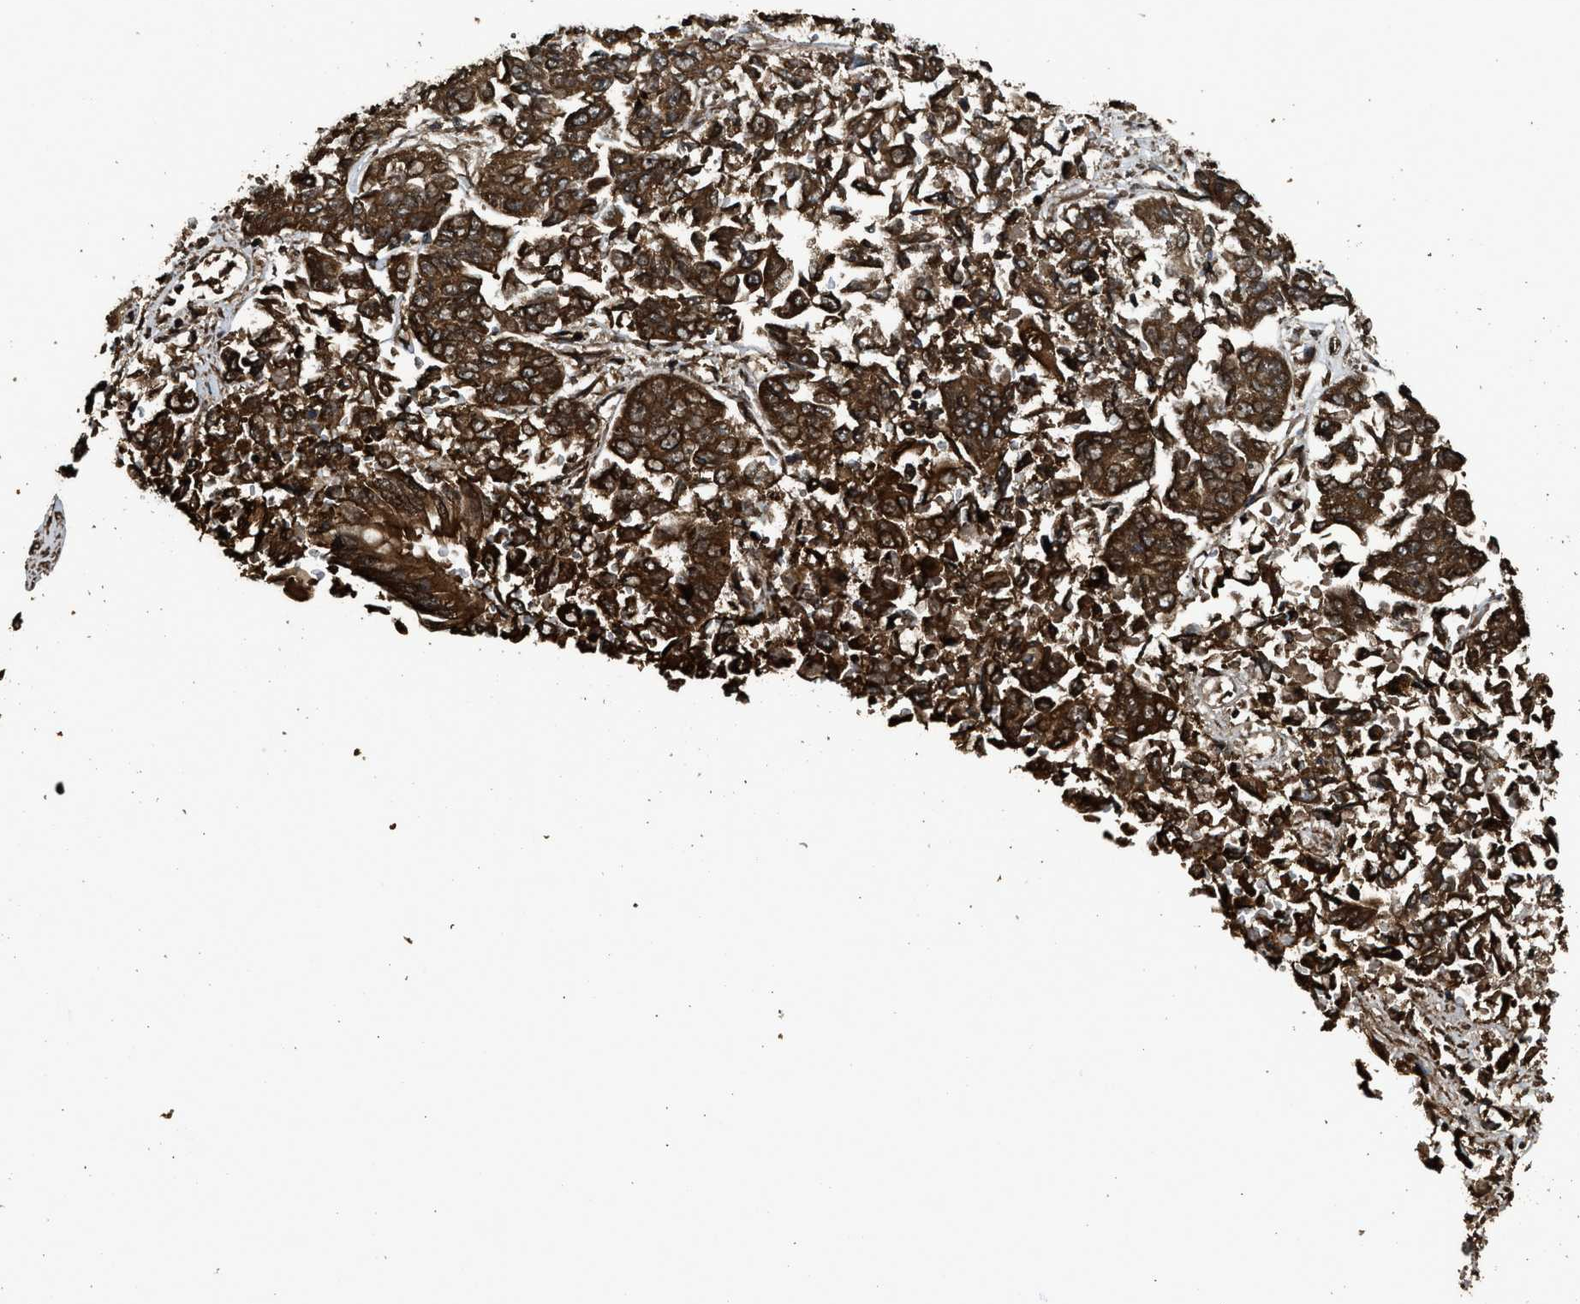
{"staining": {"intensity": "strong", "quantity": ">75%", "location": "cytoplasmic/membranous"}, "tissue": "lung cancer", "cell_type": "Tumor cells", "image_type": "cancer", "snomed": [{"axis": "morphology", "description": "Adenocarcinoma, NOS"}, {"axis": "topography", "description": "Lung"}], "caption": "Human adenocarcinoma (lung) stained with a protein marker demonstrates strong staining in tumor cells.", "gene": "MYBL2", "patient": {"sex": "male", "age": 84}}